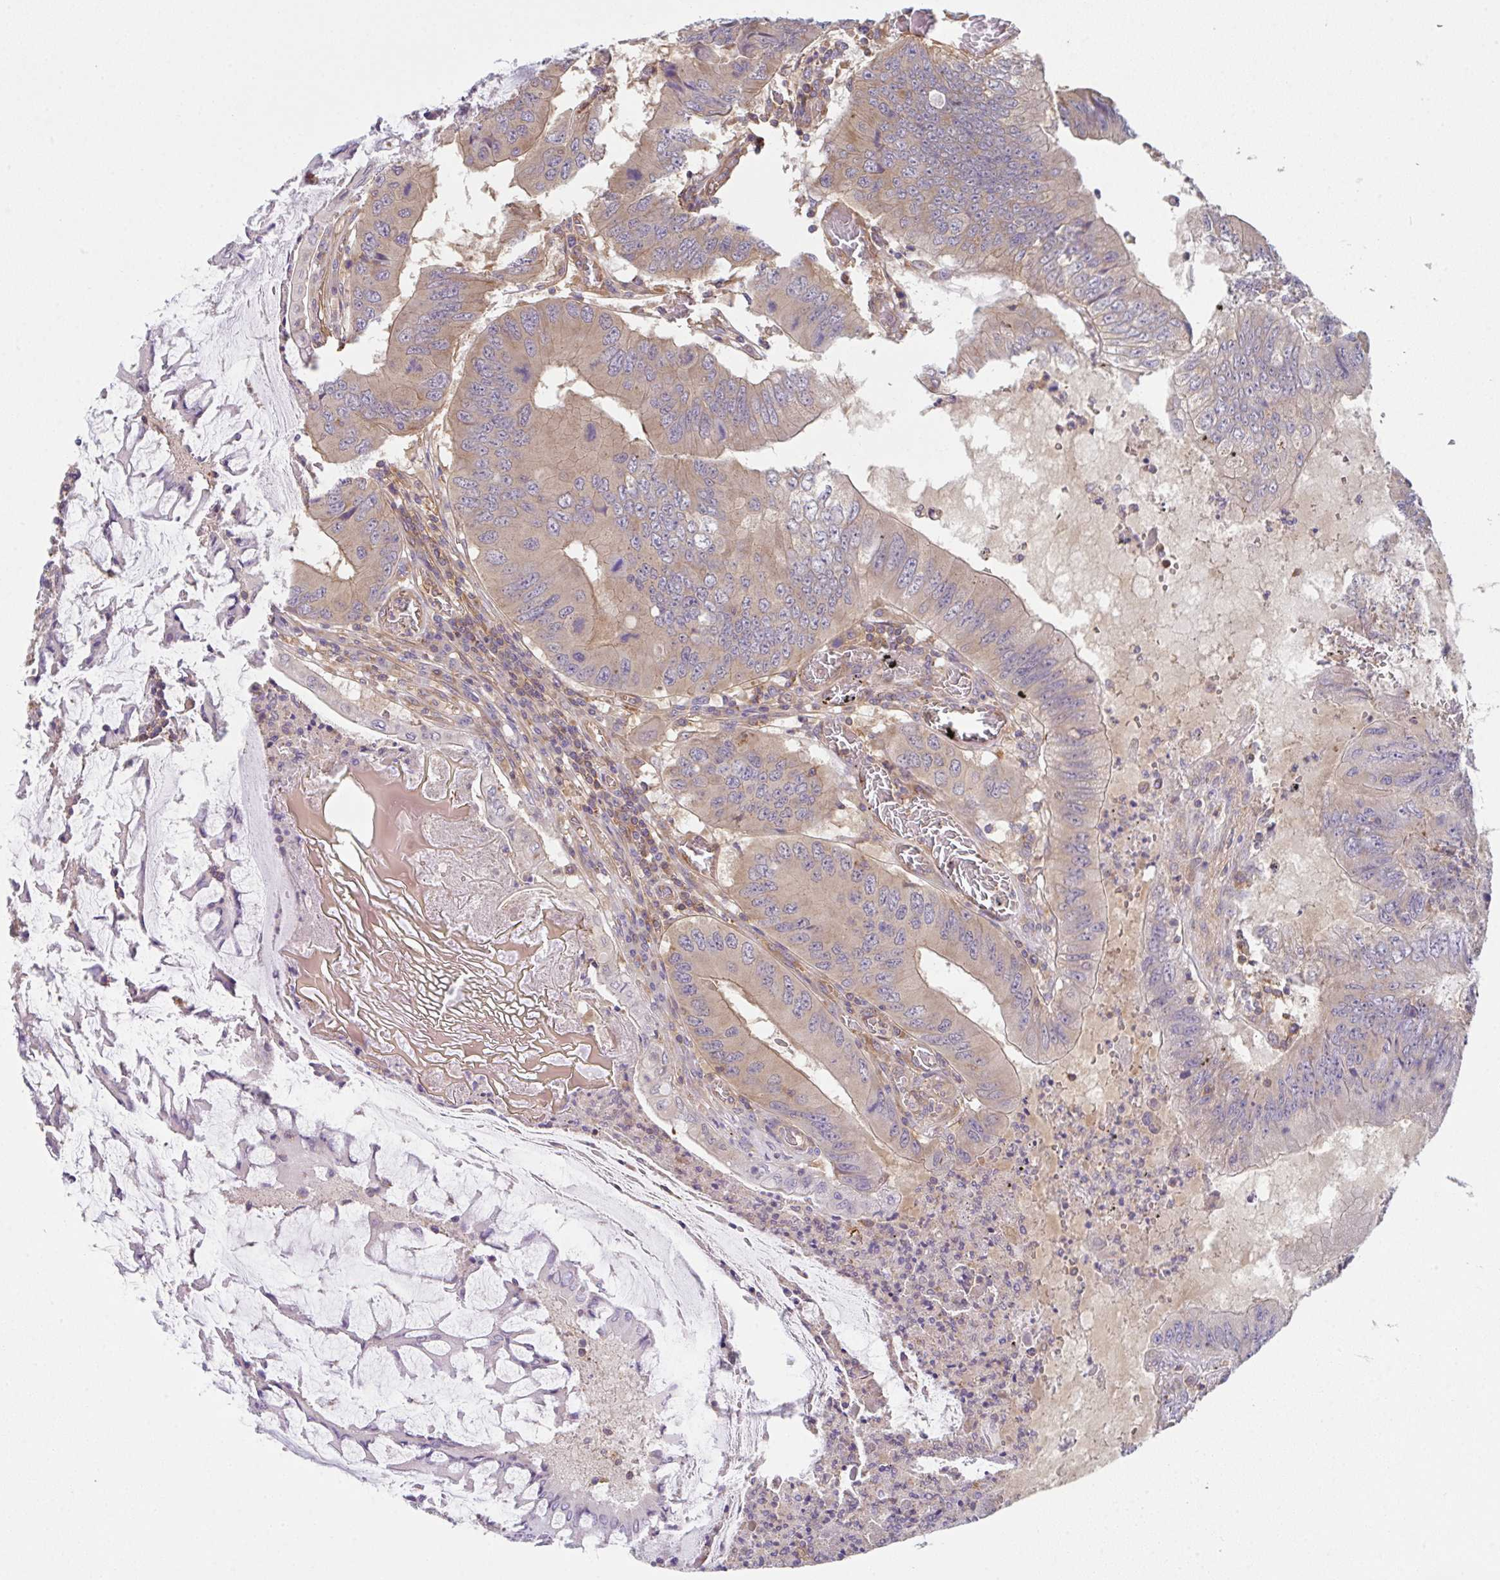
{"staining": {"intensity": "weak", "quantity": "25%-75%", "location": "cytoplasmic/membranous"}, "tissue": "colorectal cancer", "cell_type": "Tumor cells", "image_type": "cancer", "snomed": [{"axis": "morphology", "description": "Adenocarcinoma, NOS"}, {"axis": "topography", "description": "Colon"}], "caption": "IHC (DAB (3,3'-diaminobenzidine)) staining of colorectal cancer (adenocarcinoma) displays weak cytoplasmic/membranous protein positivity in about 25%-75% of tumor cells. (DAB (3,3'-diaminobenzidine) IHC with brightfield microscopy, high magnification).", "gene": "TMEM229A", "patient": {"sex": "male", "age": 53}}